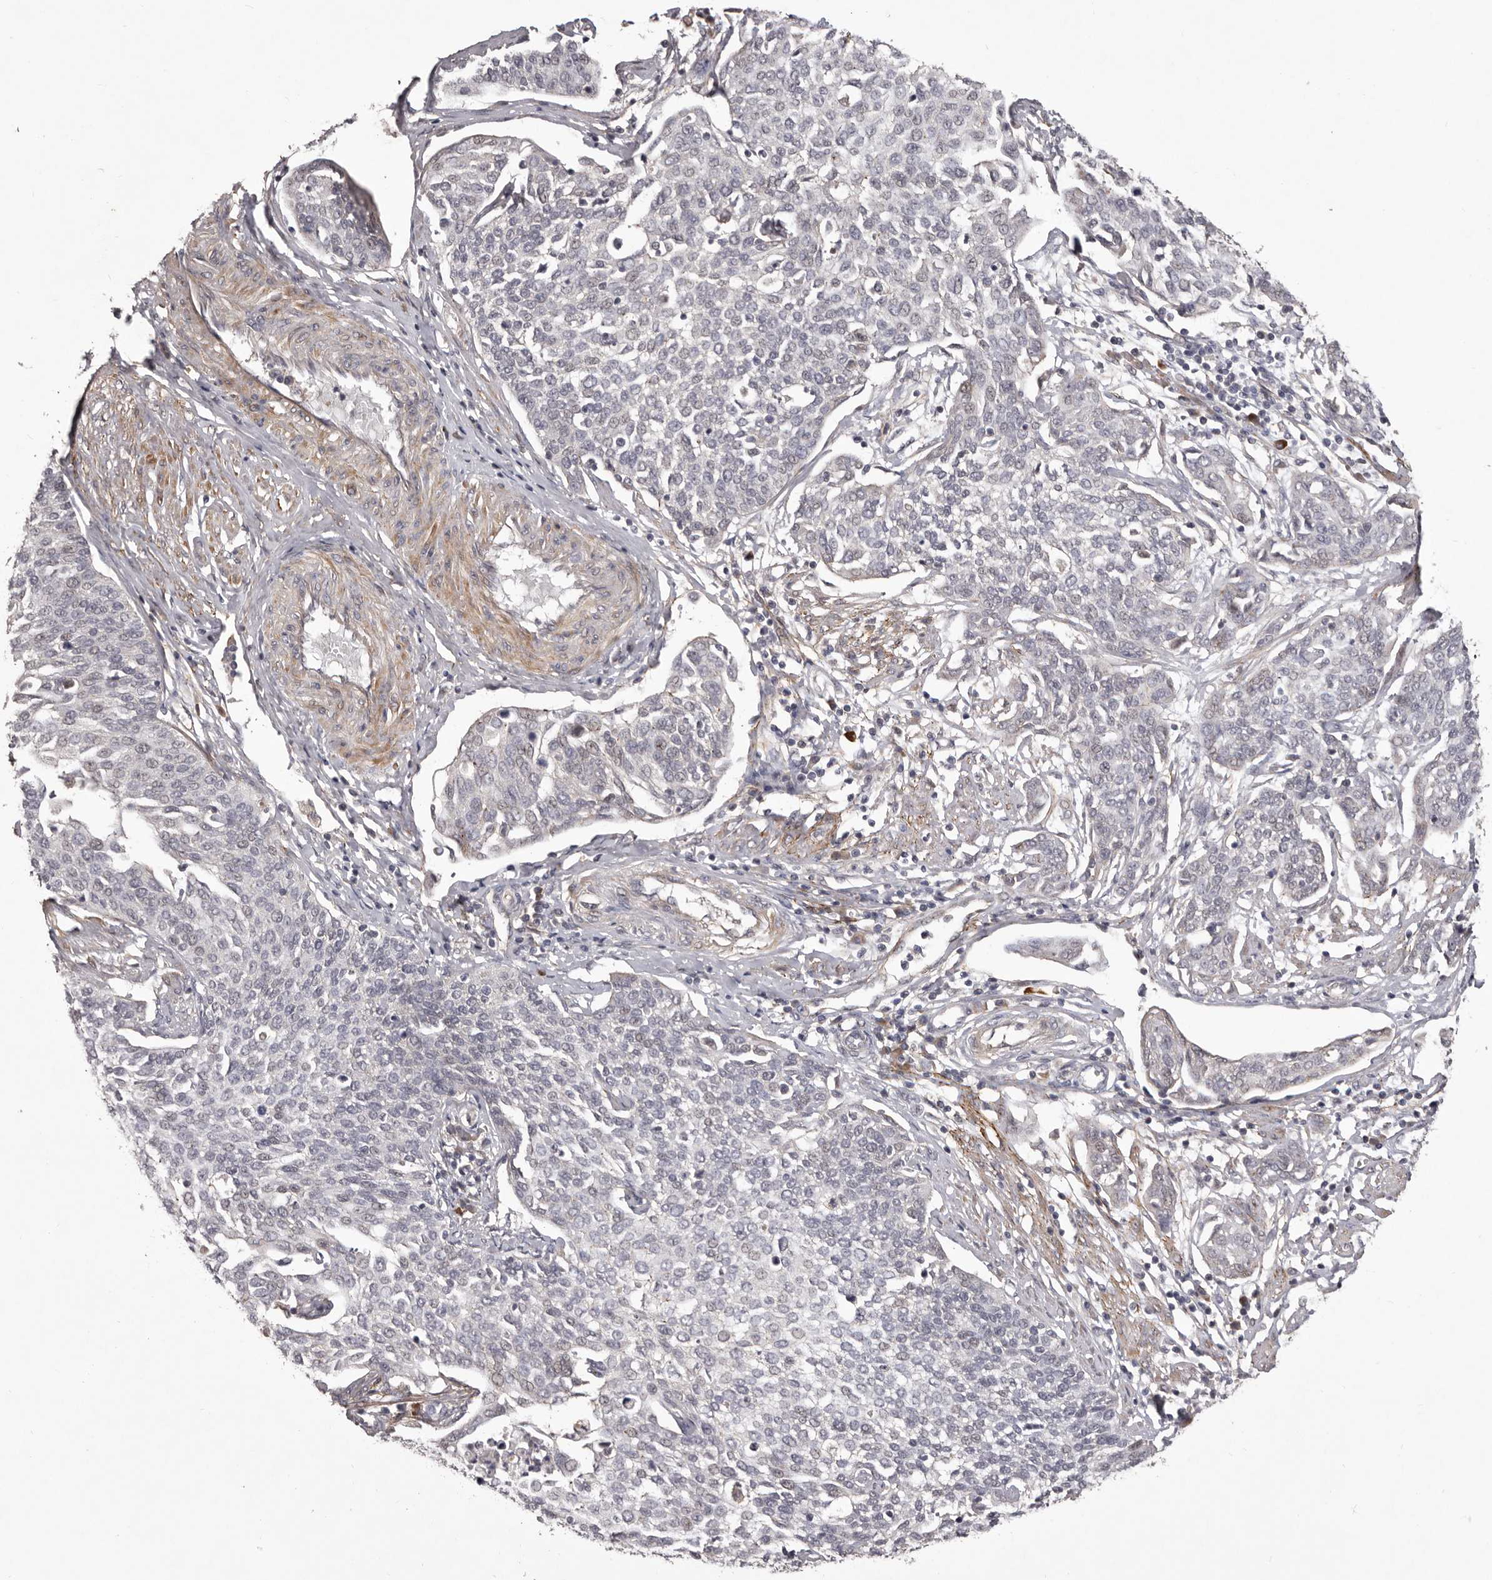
{"staining": {"intensity": "negative", "quantity": "none", "location": "none"}, "tissue": "cervical cancer", "cell_type": "Tumor cells", "image_type": "cancer", "snomed": [{"axis": "morphology", "description": "Squamous cell carcinoma, NOS"}, {"axis": "topography", "description": "Cervix"}], "caption": "IHC of human cervical squamous cell carcinoma exhibits no positivity in tumor cells.", "gene": "HBS1L", "patient": {"sex": "female", "age": 34}}